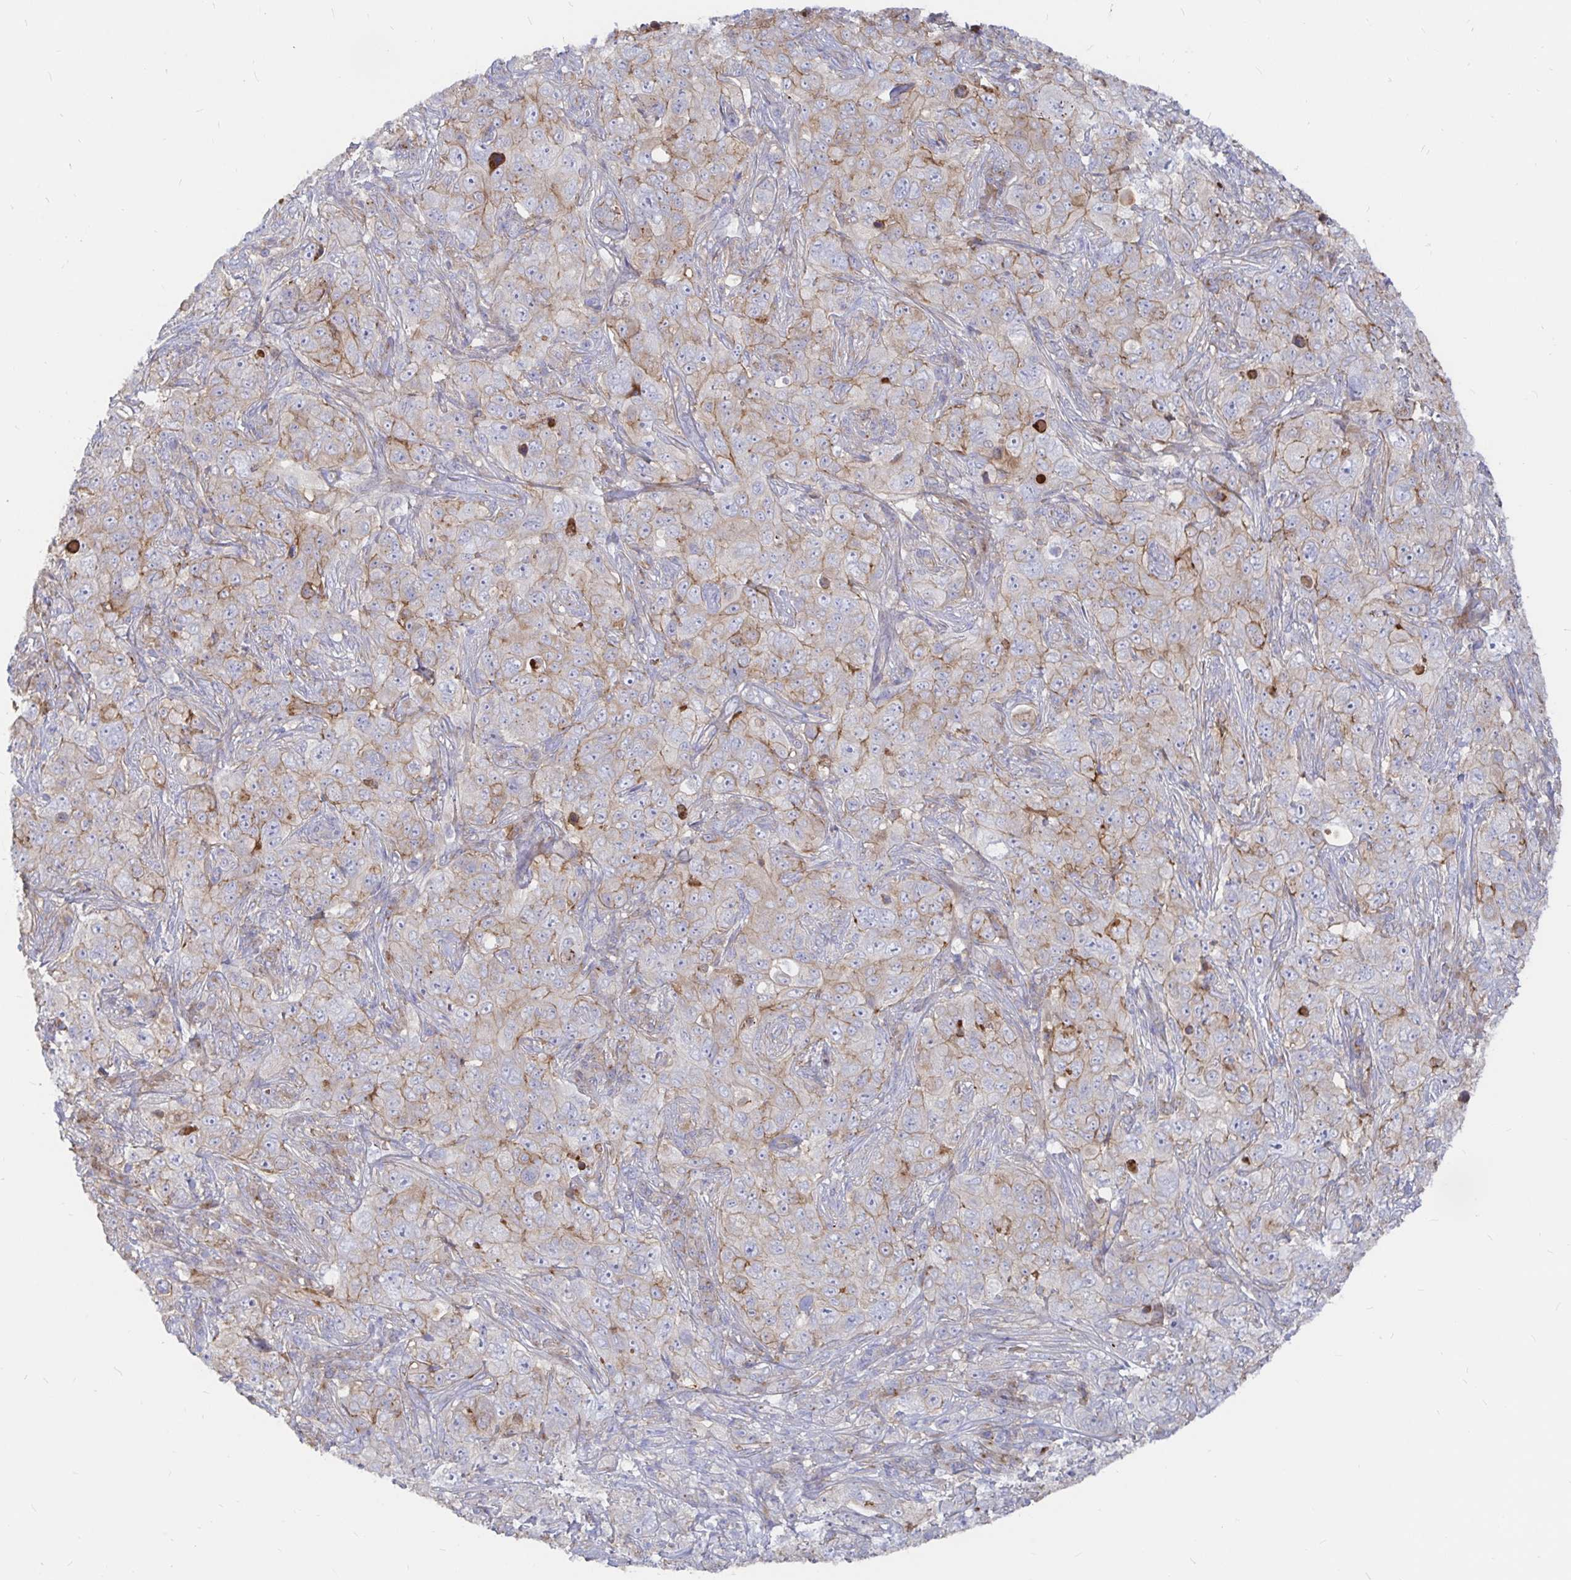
{"staining": {"intensity": "moderate", "quantity": "<25%", "location": "cytoplasmic/membranous"}, "tissue": "pancreatic cancer", "cell_type": "Tumor cells", "image_type": "cancer", "snomed": [{"axis": "morphology", "description": "Adenocarcinoma, NOS"}, {"axis": "topography", "description": "Pancreas"}], "caption": "Immunohistochemistry (IHC) micrograph of human pancreatic cancer stained for a protein (brown), which demonstrates low levels of moderate cytoplasmic/membranous staining in about <25% of tumor cells.", "gene": "KCTD19", "patient": {"sex": "male", "age": 68}}